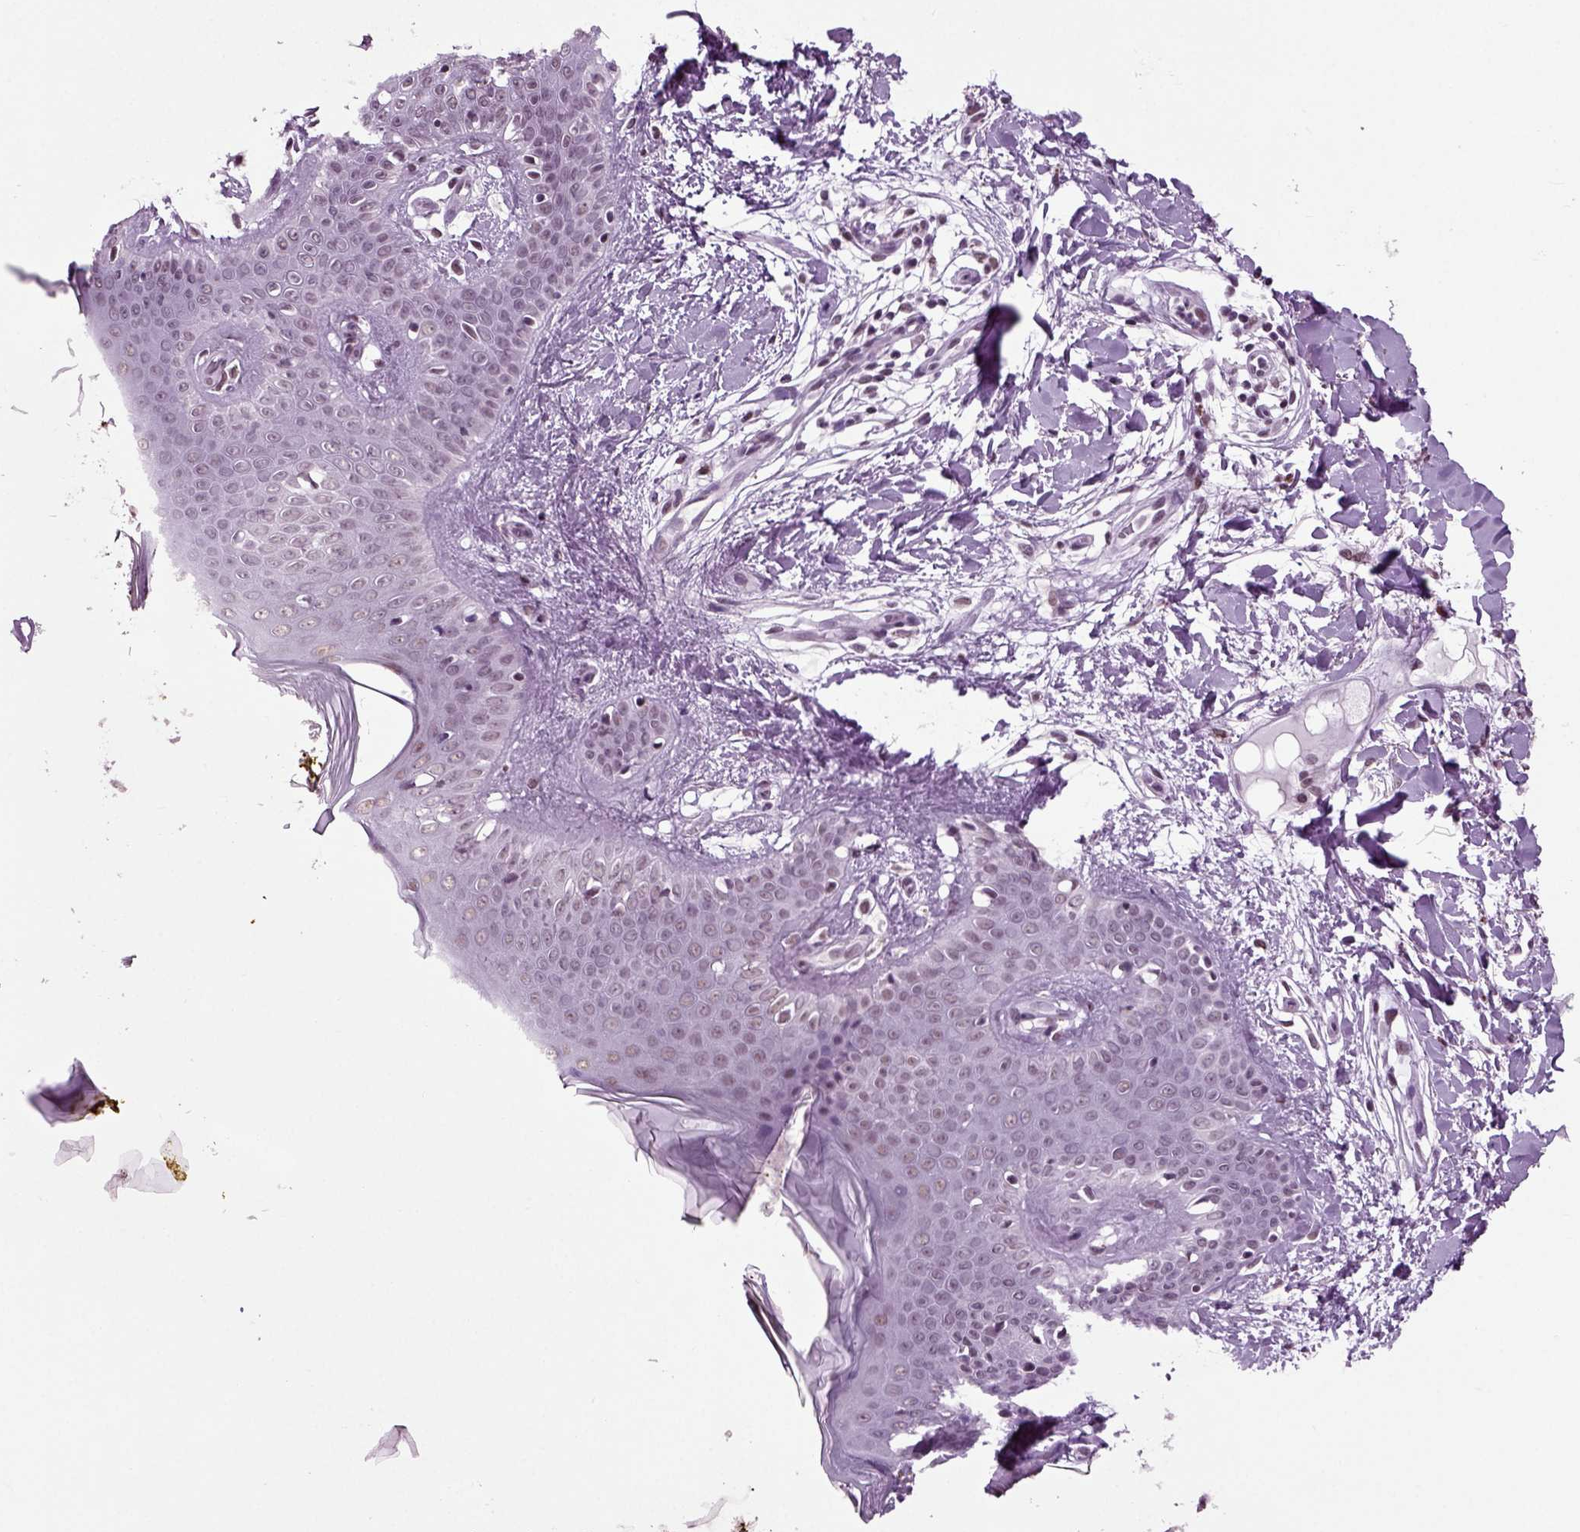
{"staining": {"intensity": "negative", "quantity": "none", "location": "none"}, "tissue": "skin", "cell_type": "Fibroblasts", "image_type": "normal", "snomed": [{"axis": "morphology", "description": "Normal tissue, NOS"}, {"axis": "topography", "description": "Skin"}], "caption": "Immunohistochemical staining of normal human skin demonstrates no significant expression in fibroblasts. The staining was performed using DAB (3,3'-diaminobenzidine) to visualize the protein expression in brown, while the nuclei were stained in blue with hematoxylin (Magnification: 20x).", "gene": "RCOR3", "patient": {"sex": "female", "age": 34}}